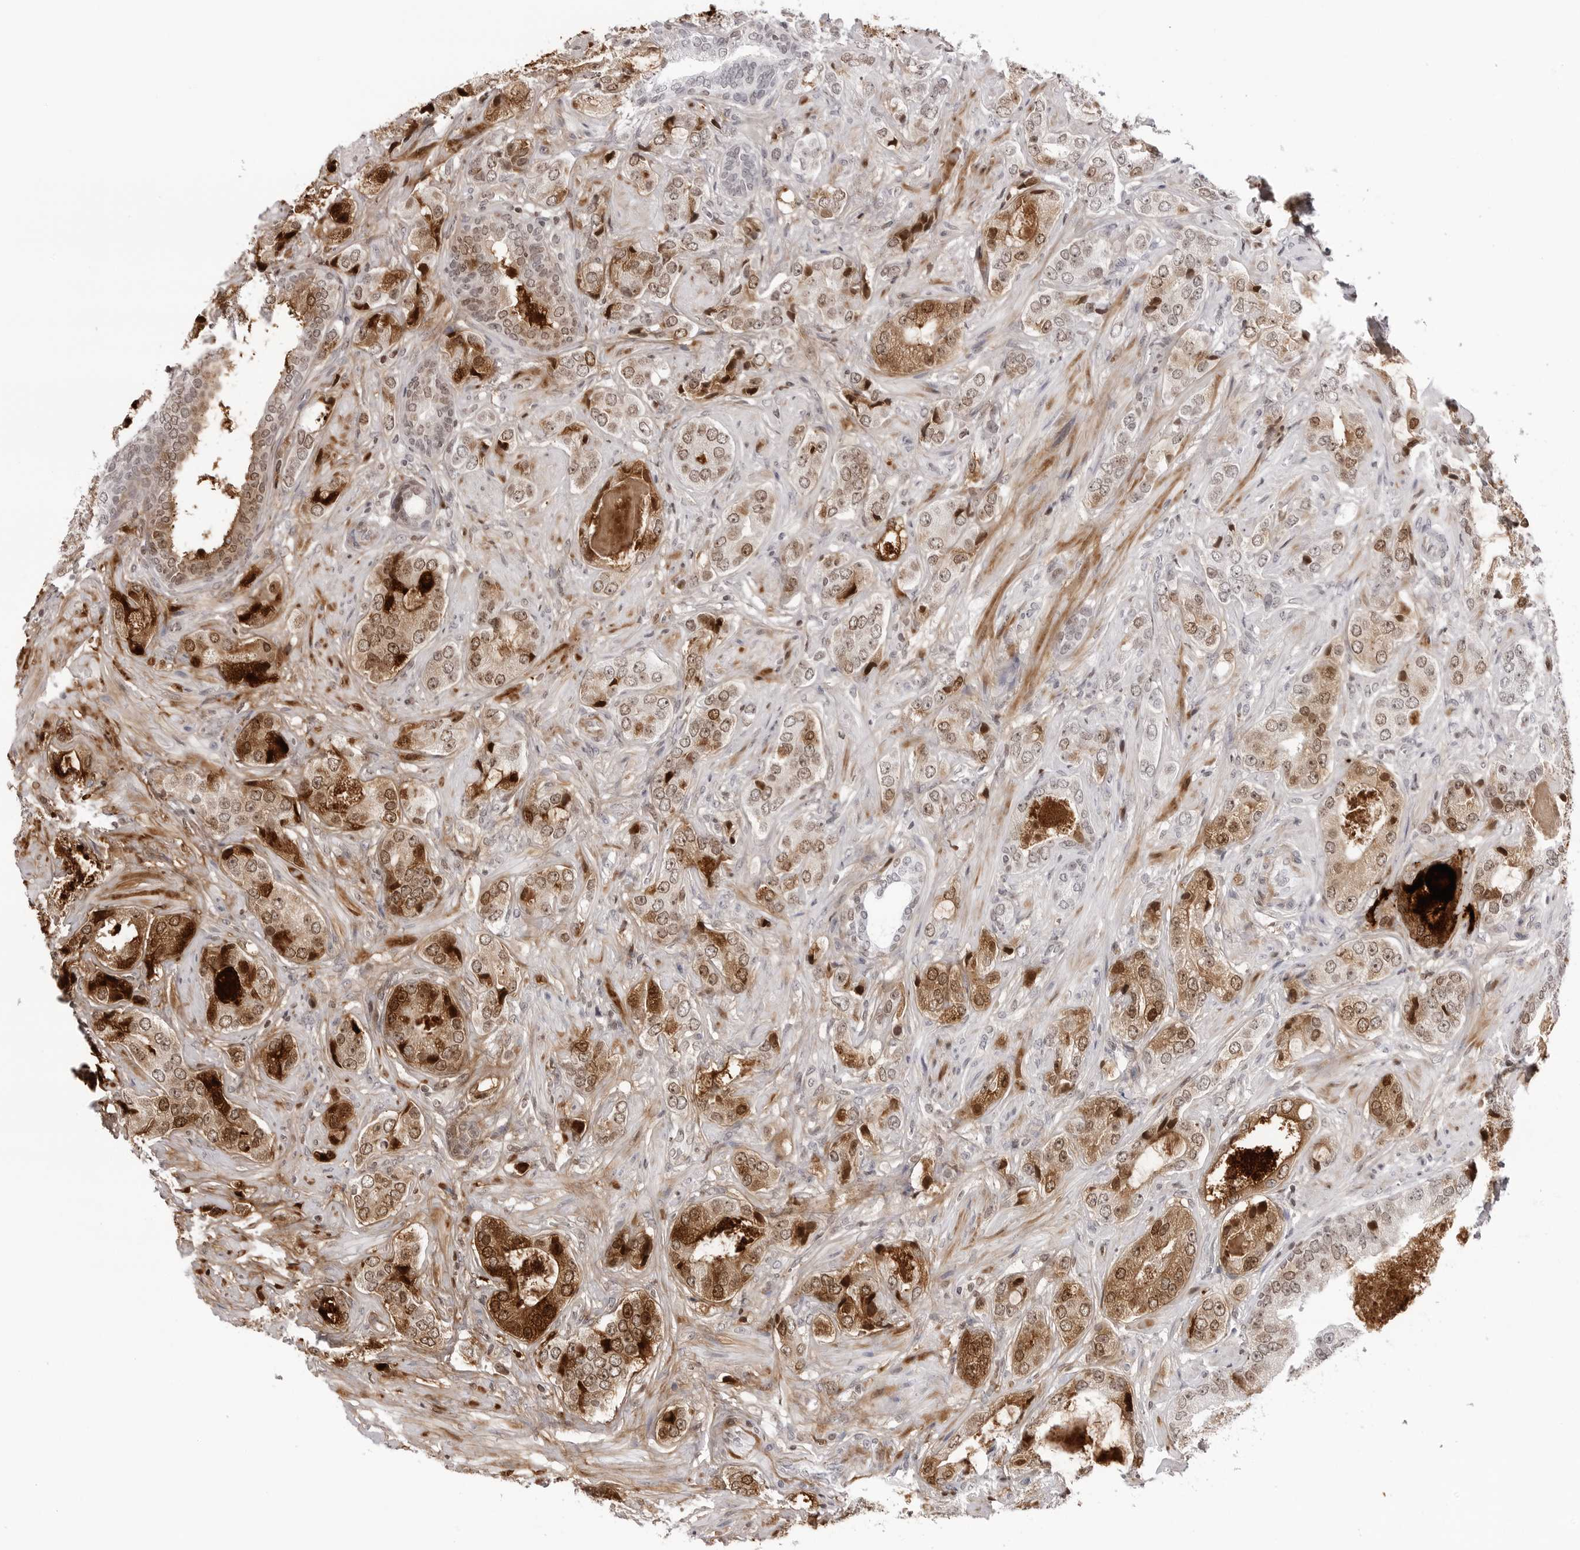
{"staining": {"intensity": "strong", "quantity": "25%-75%", "location": "cytoplasmic/membranous,nuclear"}, "tissue": "prostate cancer", "cell_type": "Tumor cells", "image_type": "cancer", "snomed": [{"axis": "morphology", "description": "Normal tissue, NOS"}, {"axis": "morphology", "description": "Adenocarcinoma, High grade"}, {"axis": "topography", "description": "Prostate"}, {"axis": "topography", "description": "Peripheral nerve tissue"}], "caption": "Immunohistochemical staining of human high-grade adenocarcinoma (prostate) reveals high levels of strong cytoplasmic/membranous and nuclear protein staining in approximately 25%-75% of tumor cells.", "gene": "CST2", "patient": {"sex": "male", "age": 59}}